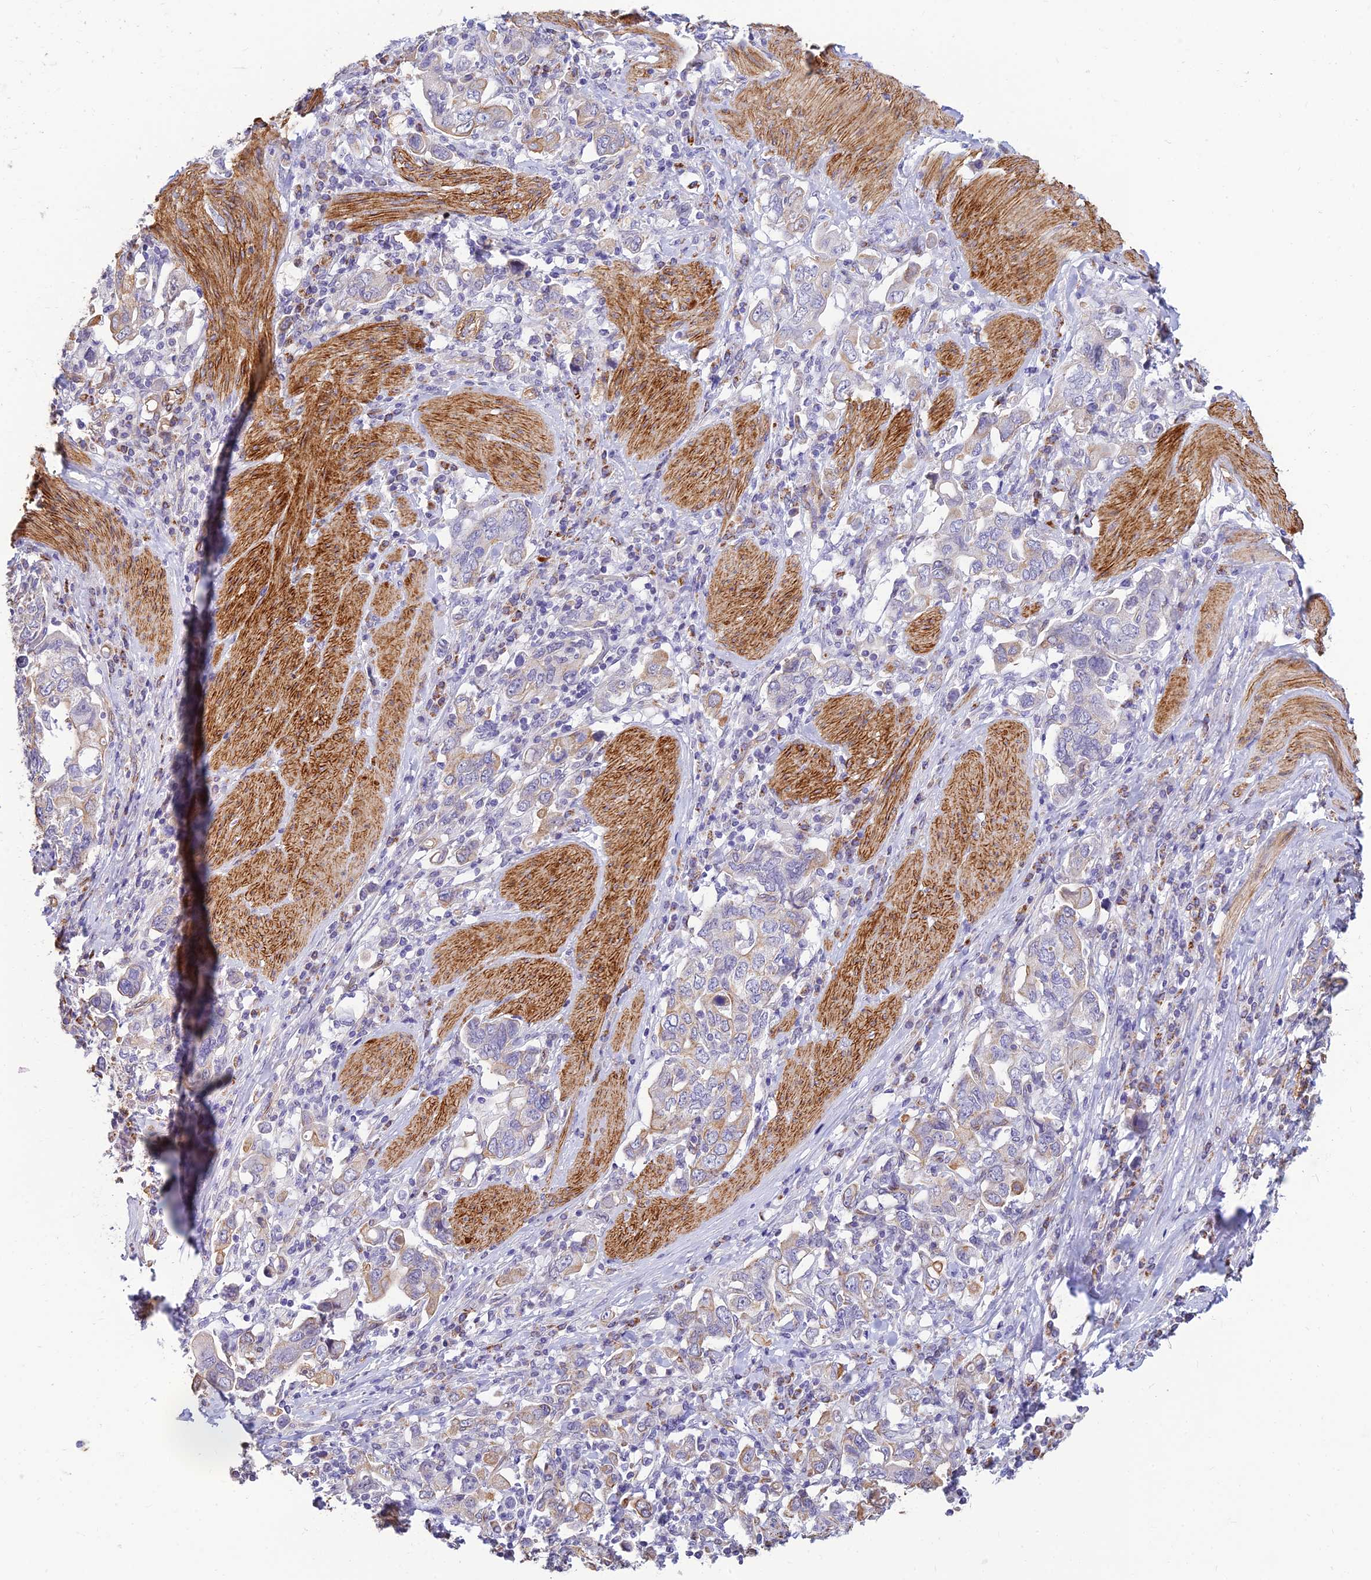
{"staining": {"intensity": "weak", "quantity": "<25%", "location": "cytoplasmic/membranous"}, "tissue": "stomach cancer", "cell_type": "Tumor cells", "image_type": "cancer", "snomed": [{"axis": "morphology", "description": "Adenocarcinoma, NOS"}, {"axis": "topography", "description": "Stomach, upper"}, {"axis": "topography", "description": "Stomach"}], "caption": "An image of stomach cancer stained for a protein displays no brown staining in tumor cells. The staining is performed using DAB (3,3'-diaminobenzidine) brown chromogen with nuclei counter-stained in using hematoxylin.", "gene": "ALDH1L2", "patient": {"sex": "male", "age": 62}}